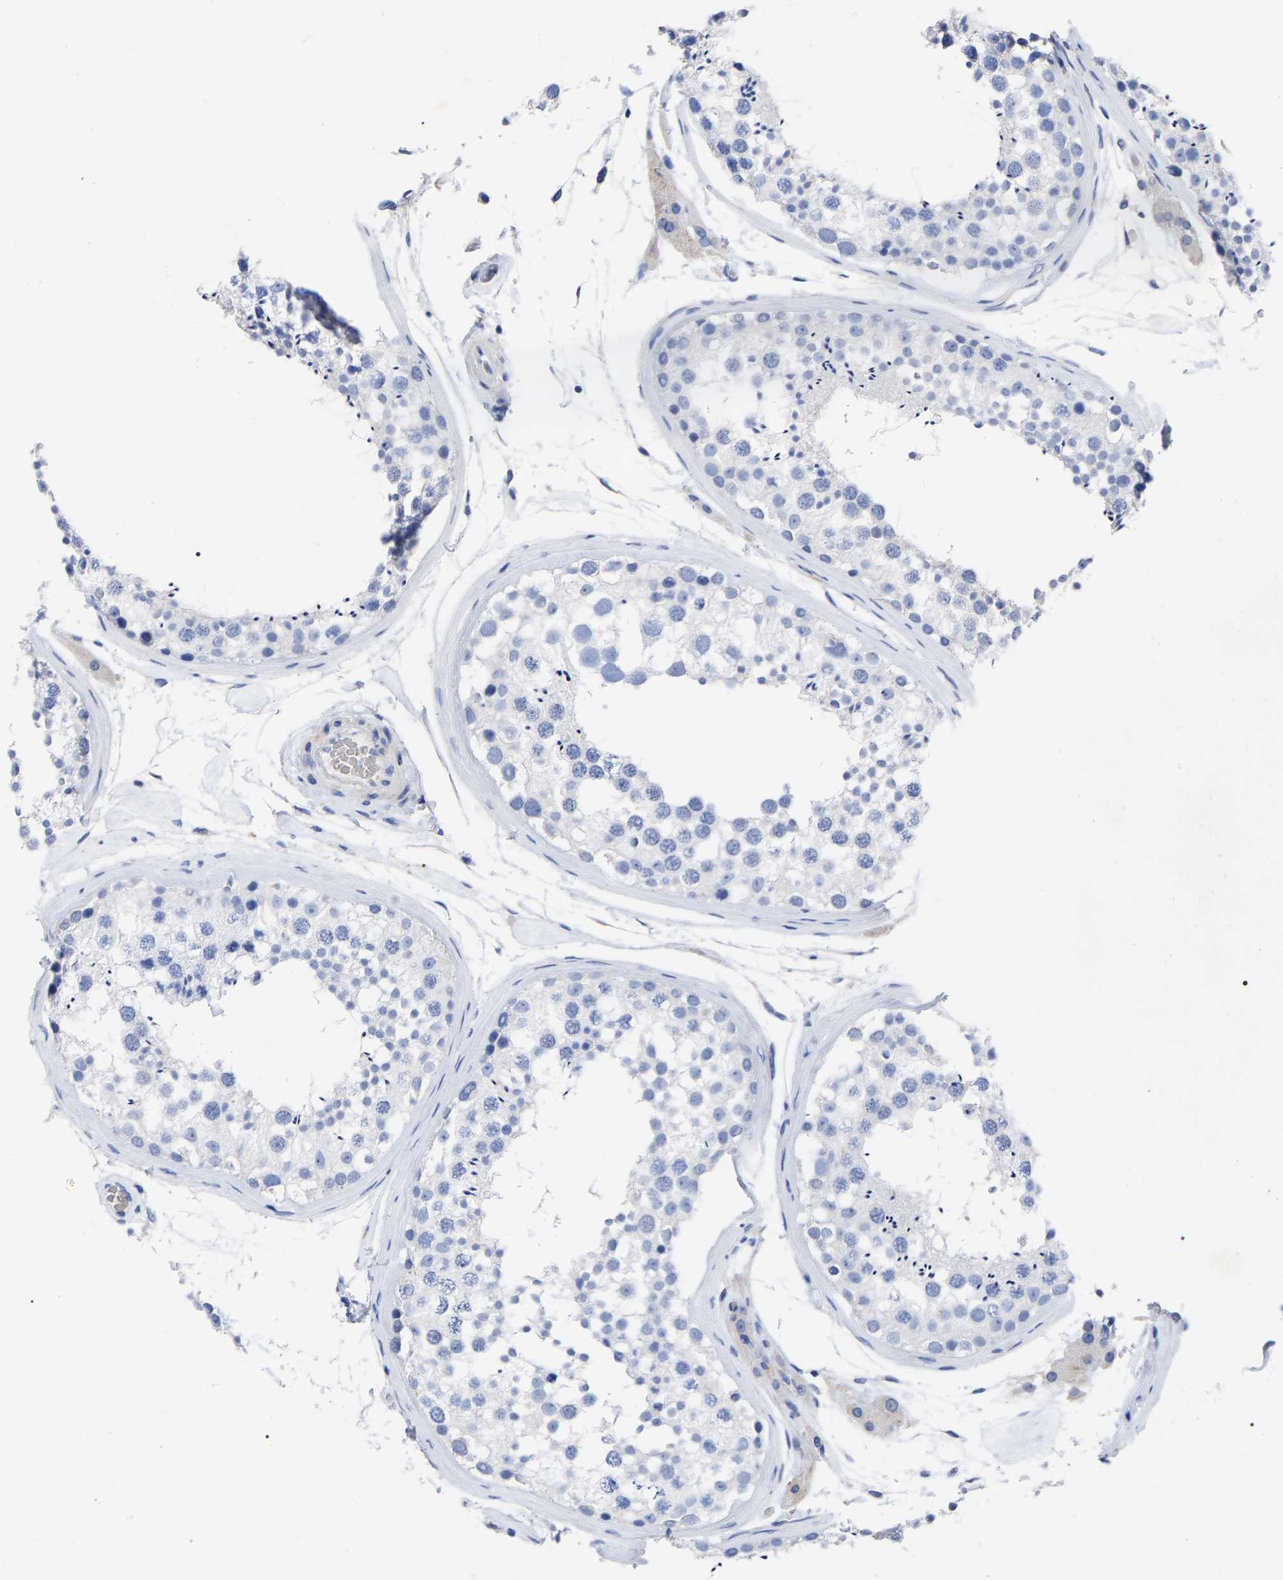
{"staining": {"intensity": "negative", "quantity": "none", "location": "none"}, "tissue": "testis", "cell_type": "Cells in seminiferous ducts", "image_type": "normal", "snomed": [{"axis": "morphology", "description": "Normal tissue, NOS"}, {"axis": "topography", "description": "Testis"}], "caption": "Testis was stained to show a protein in brown. There is no significant staining in cells in seminiferous ducts. (DAB (3,3'-diaminobenzidine) immunohistochemistry with hematoxylin counter stain).", "gene": "GDF3", "patient": {"sex": "male", "age": 46}}